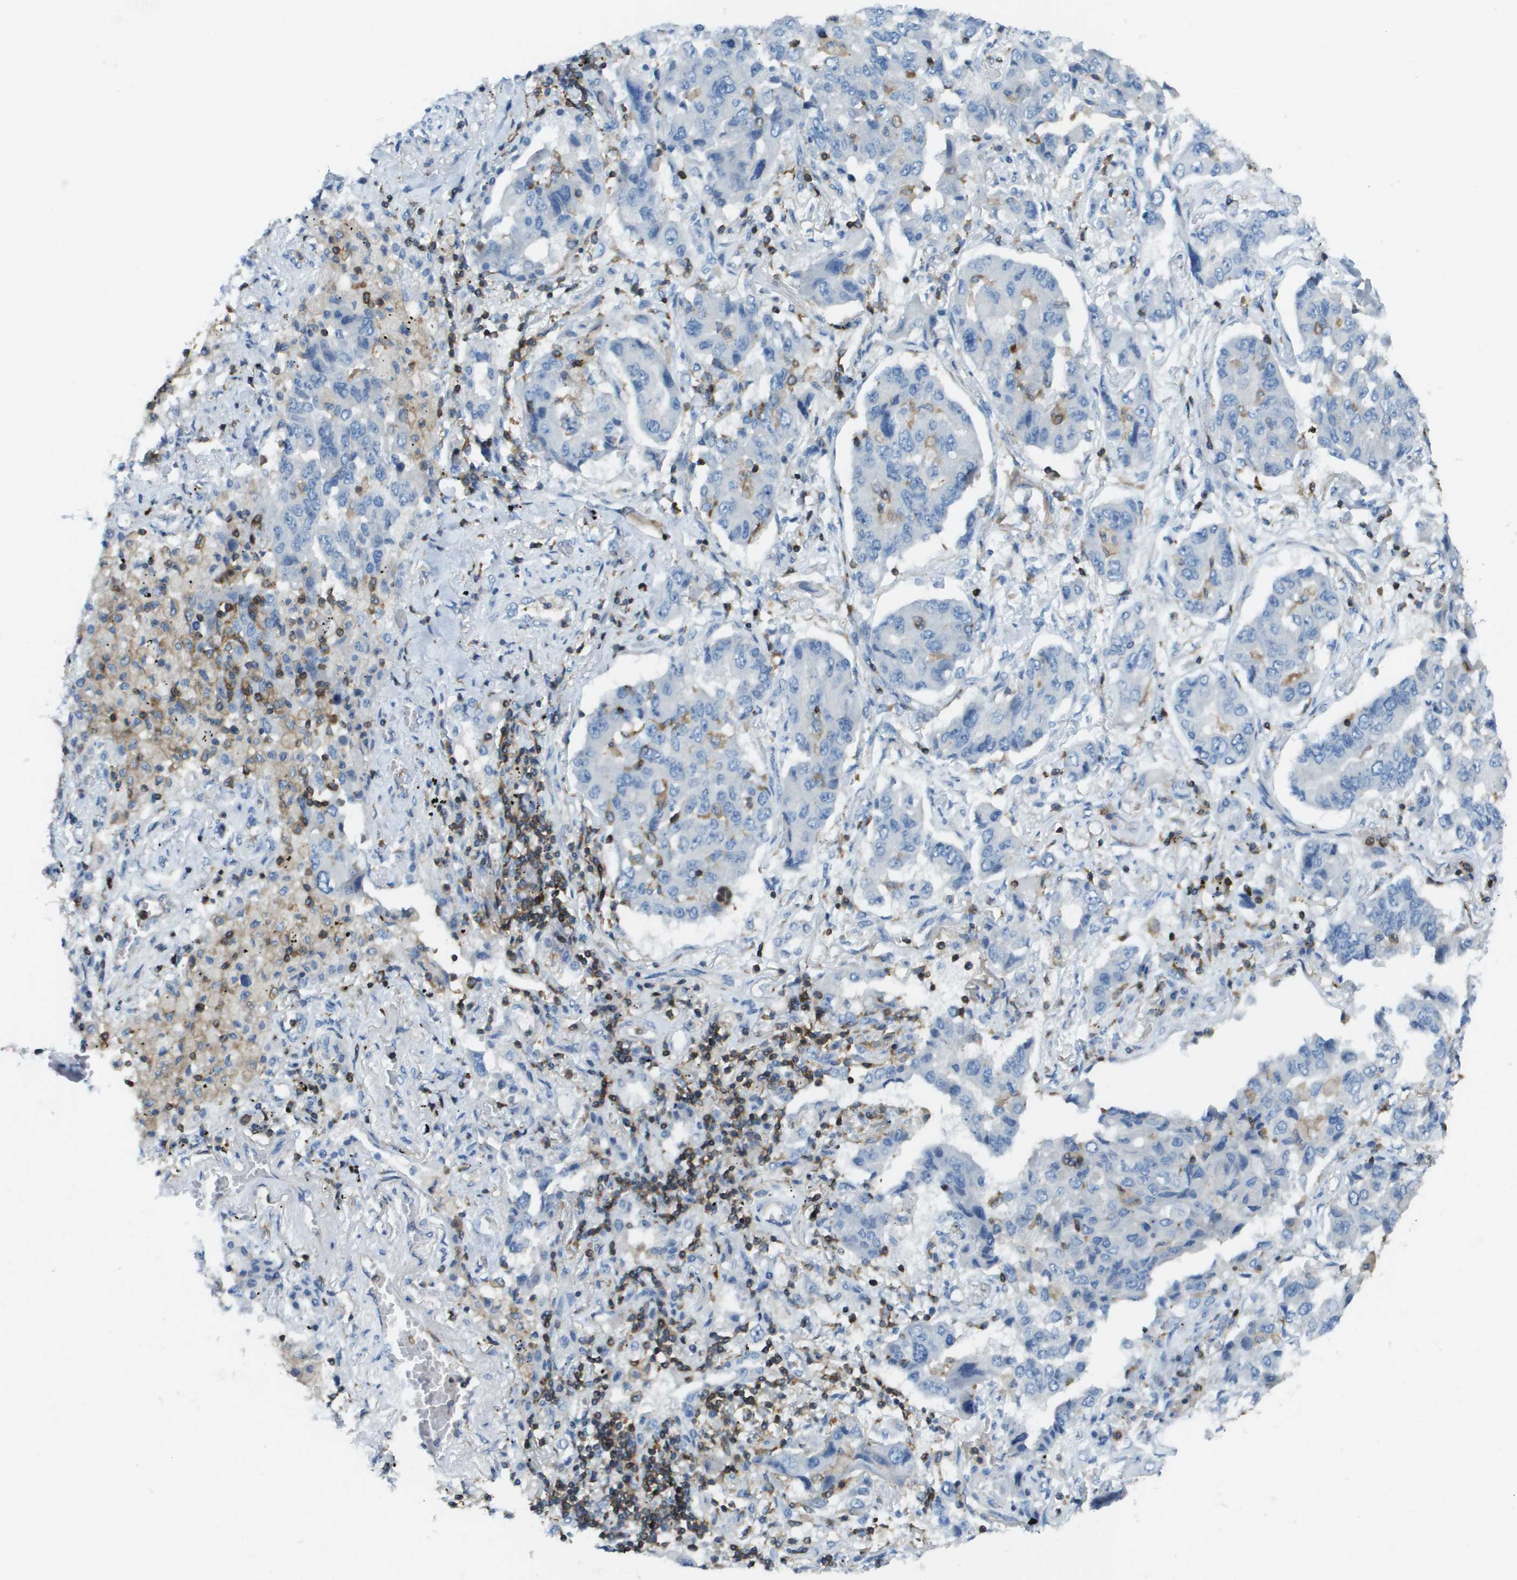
{"staining": {"intensity": "negative", "quantity": "none", "location": "none"}, "tissue": "lung cancer", "cell_type": "Tumor cells", "image_type": "cancer", "snomed": [{"axis": "morphology", "description": "Adenocarcinoma, NOS"}, {"axis": "topography", "description": "Lung"}], "caption": "This is a image of immunohistochemistry (IHC) staining of lung cancer (adenocarcinoma), which shows no staining in tumor cells.", "gene": "APBB1IP", "patient": {"sex": "female", "age": 65}}